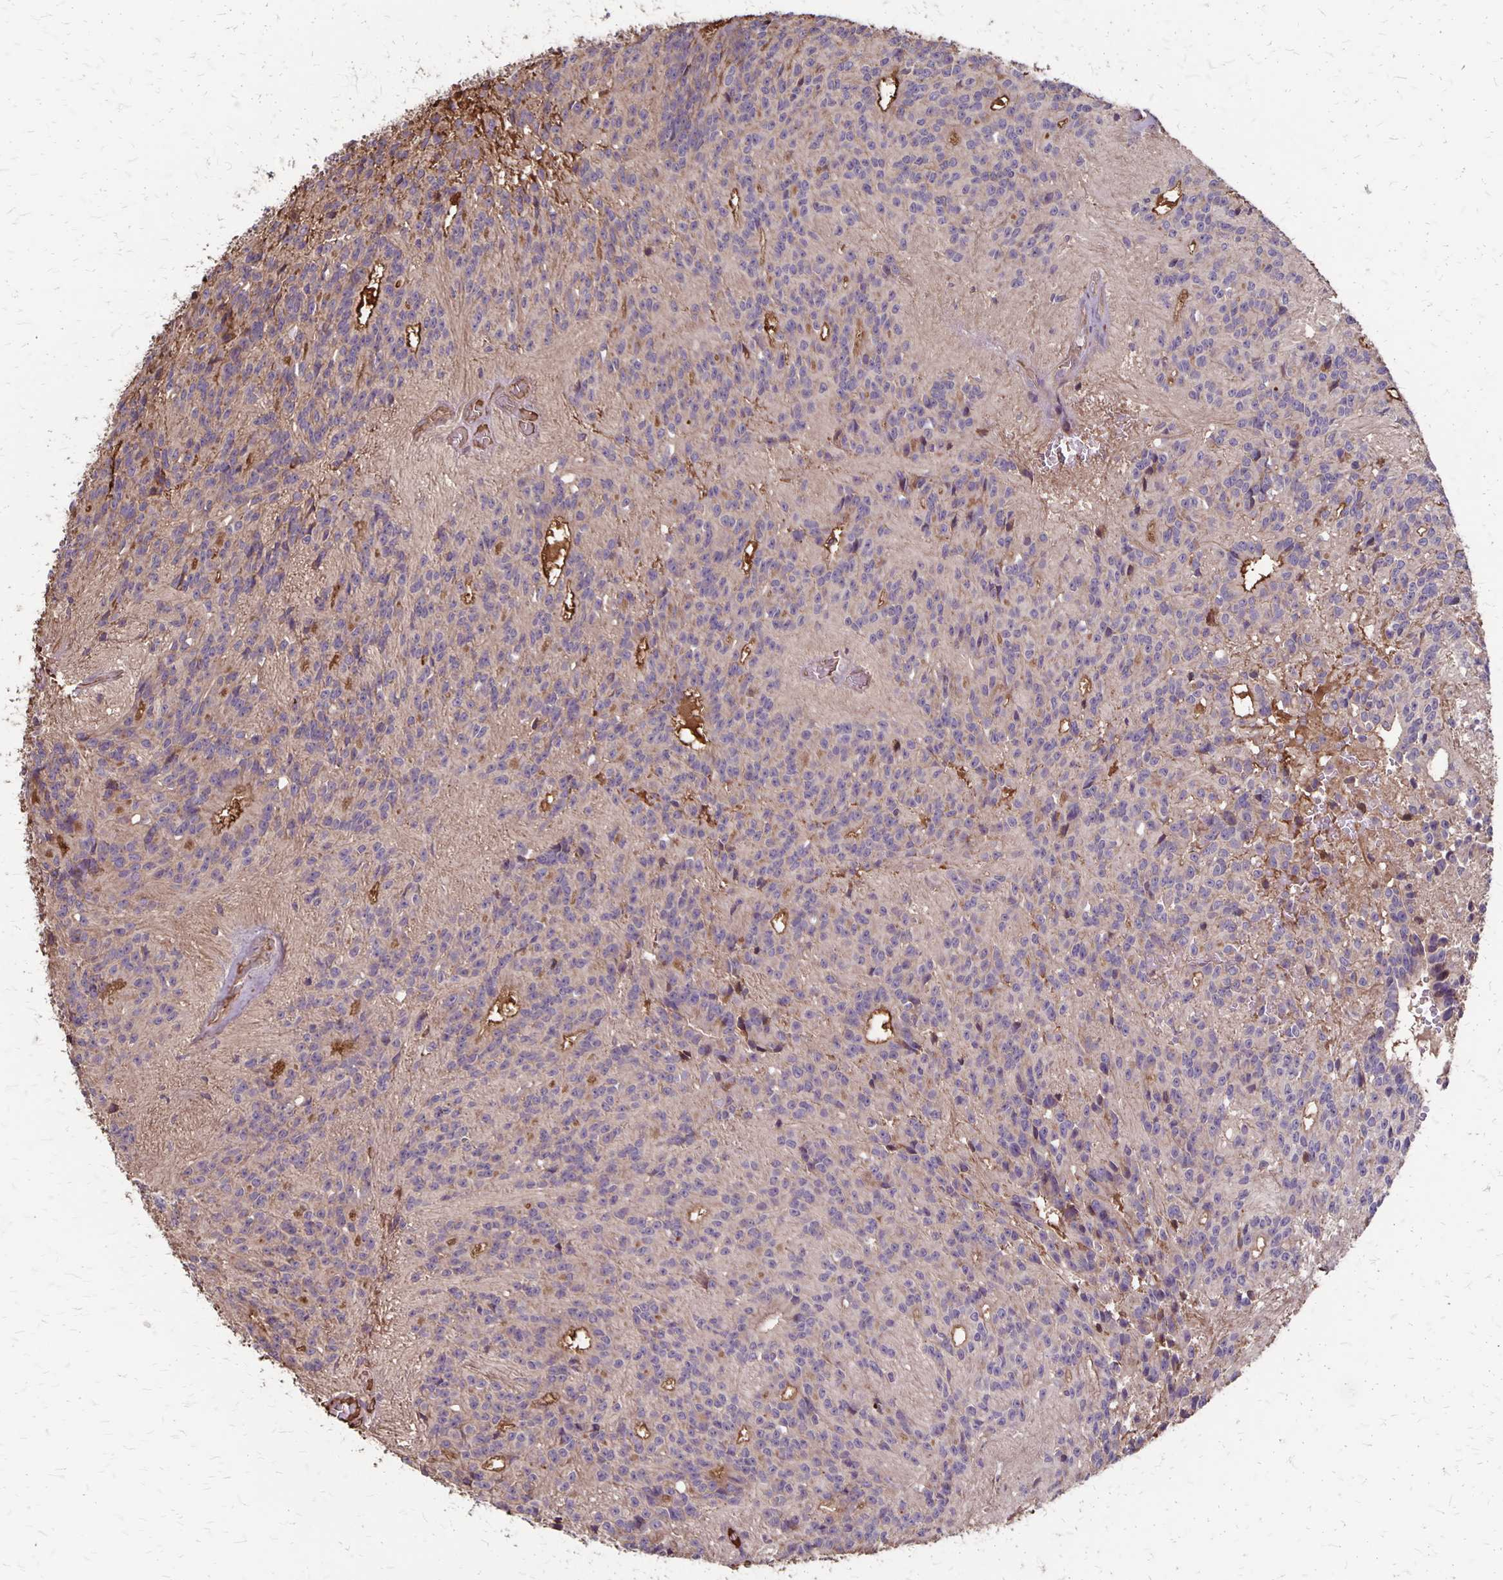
{"staining": {"intensity": "negative", "quantity": "none", "location": "none"}, "tissue": "glioma", "cell_type": "Tumor cells", "image_type": "cancer", "snomed": [{"axis": "morphology", "description": "Glioma, malignant, Low grade"}, {"axis": "topography", "description": "Brain"}], "caption": "High power microscopy histopathology image of an immunohistochemistry (IHC) photomicrograph of malignant glioma (low-grade), revealing no significant staining in tumor cells. (Immunohistochemistry, brightfield microscopy, high magnification).", "gene": "PROM2", "patient": {"sex": "male", "age": 31}}